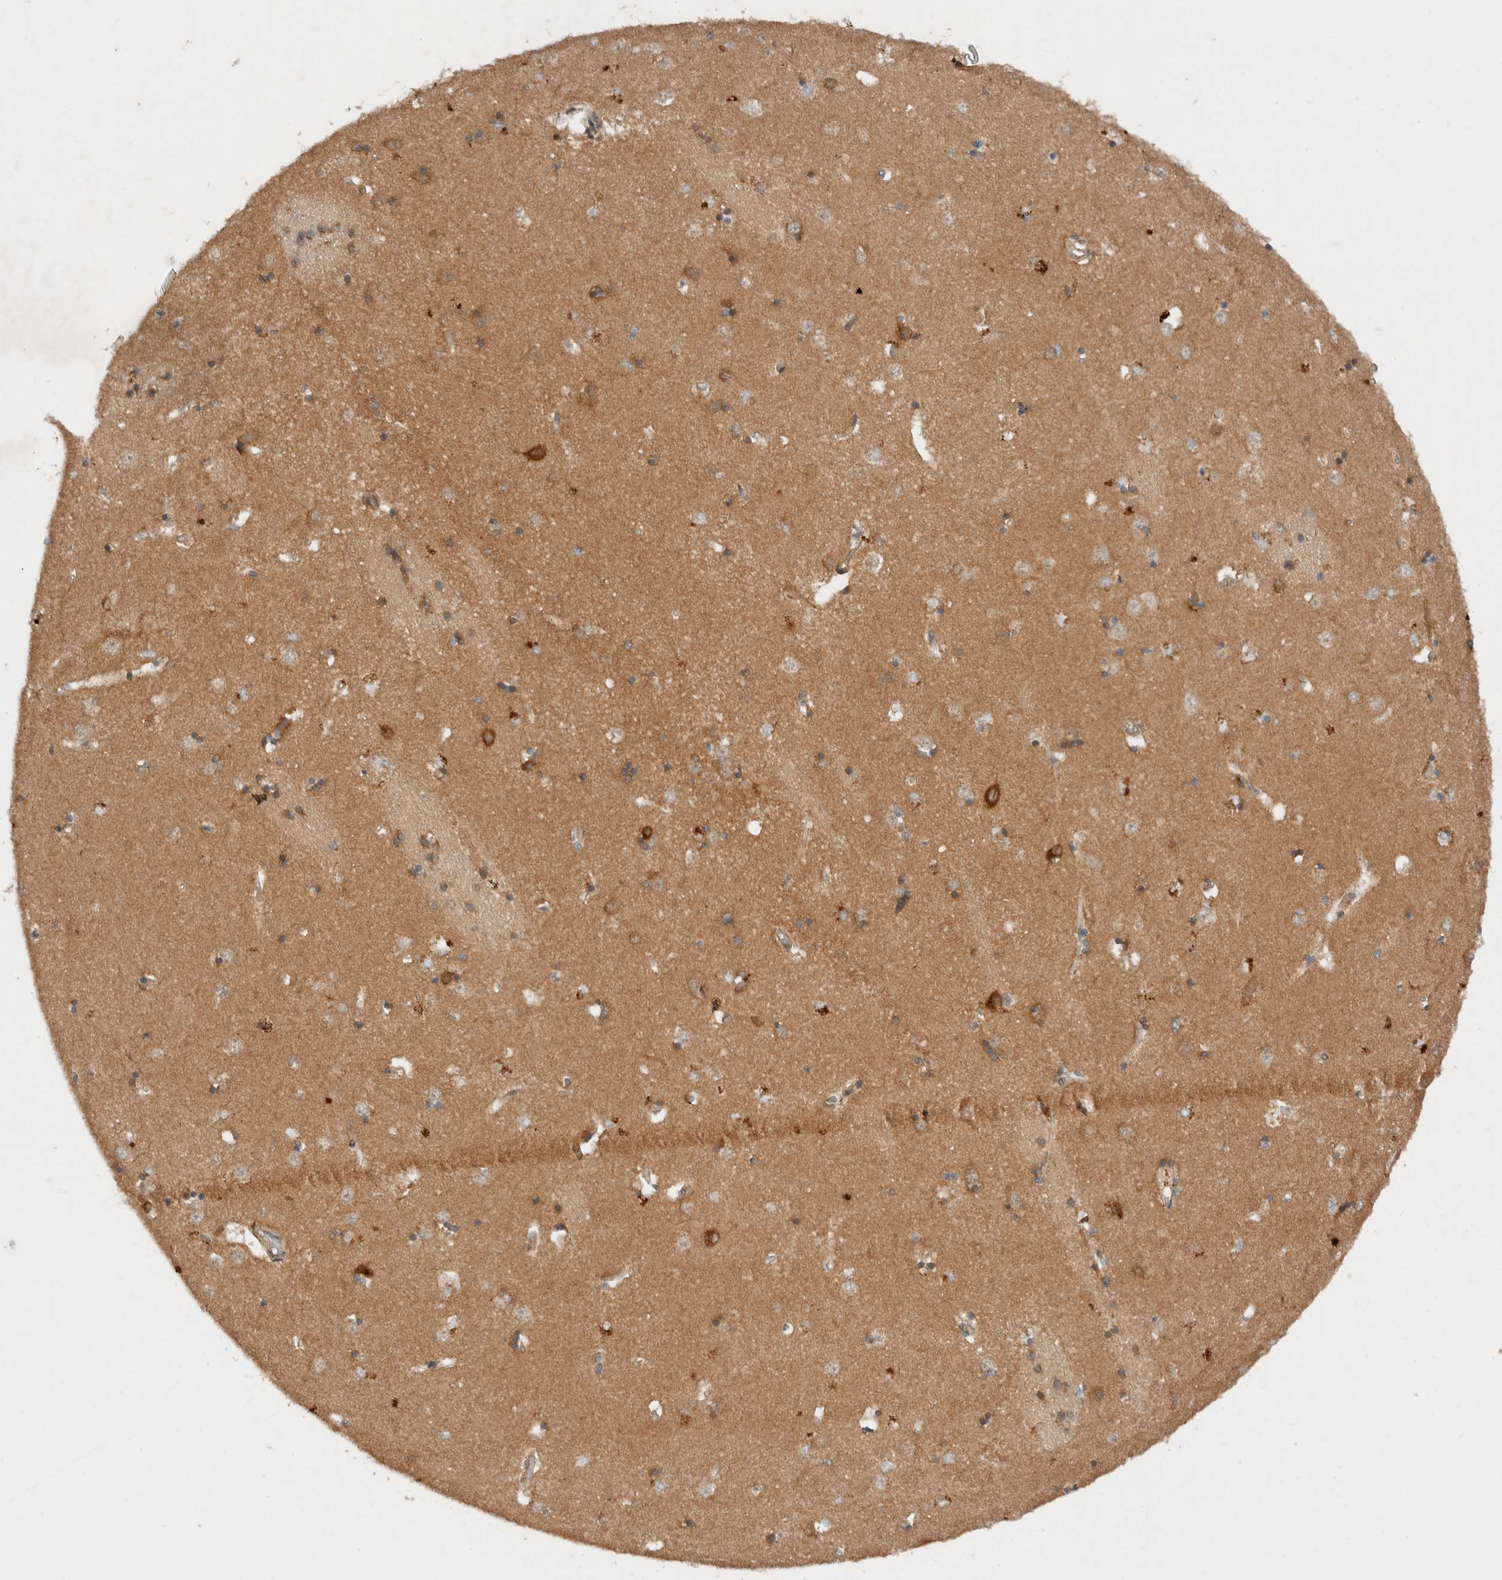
{"staining": {"intensity": "moderate", "quantity": "25%-75%", "location": "cytoplasmic/membranous"}, "tissue": "caudate", "cell_type": "Glial cells", "image_type": "normal", "snomed": [{"axis": "morphology", "description": "Normal tissue, NOS"}, {"axis": "topography", "description": "Lateral ventricle wall"}], "caption": "IHC staining of benign caudate, which shows medium levels of moderate cytoplasmic/membranous staining in about 25%-75% of glial cells indicating moderate cytoplasmic/membranous protein positivity. The staining was performed using DAB (3,3'-diaminobenzidine) (brown) for protein detection and nuclei were counterstained in hematoxylin (blue).", "gene": "ARFGEF2", "patient": {"sex": "male", "age": 45}}